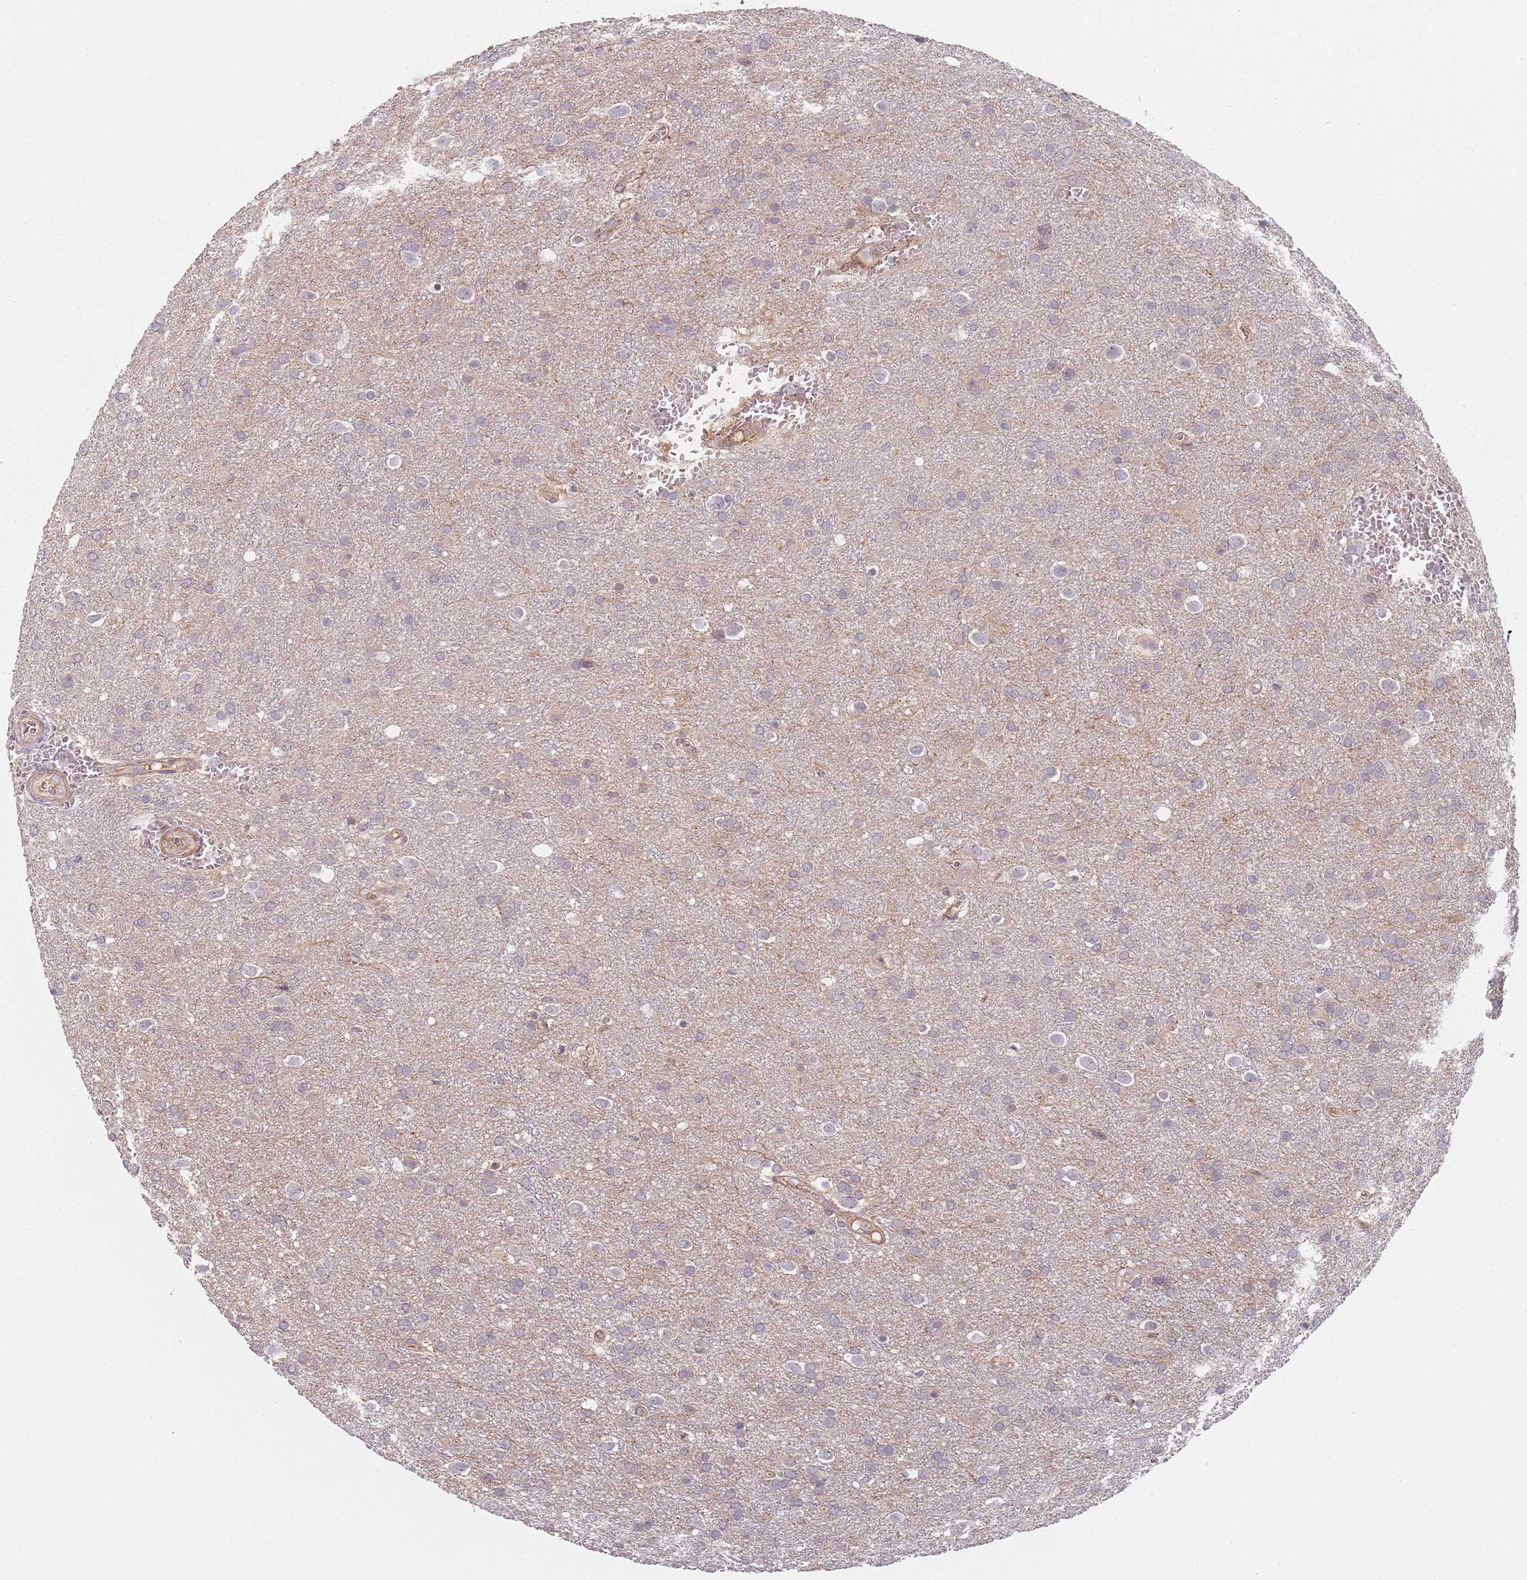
{"staining": {"intensity": "negative", "quantity": "none", "location": "none"}, "tissue": "glioma", "cell_type": "Tumor cells", "image_type": "cancer", "snomed": [{"axis": "morphology", "description": "Glioma, malignant, Low grade"}, {"axis": "topography", "description": "Brain"}], "caption": "Immunohistochemistry image of malignant glioma (low-grade) stained for a protein (brown), which demonstrates no expression in tumor cells. (Stains: DAB immunohistochemistry with hematoxylin counter stain, Microscopy: brightfield microscopy at high magnification).", "gene": "RPS6KA2", "patient": {"sex": "female", "age": 32}}